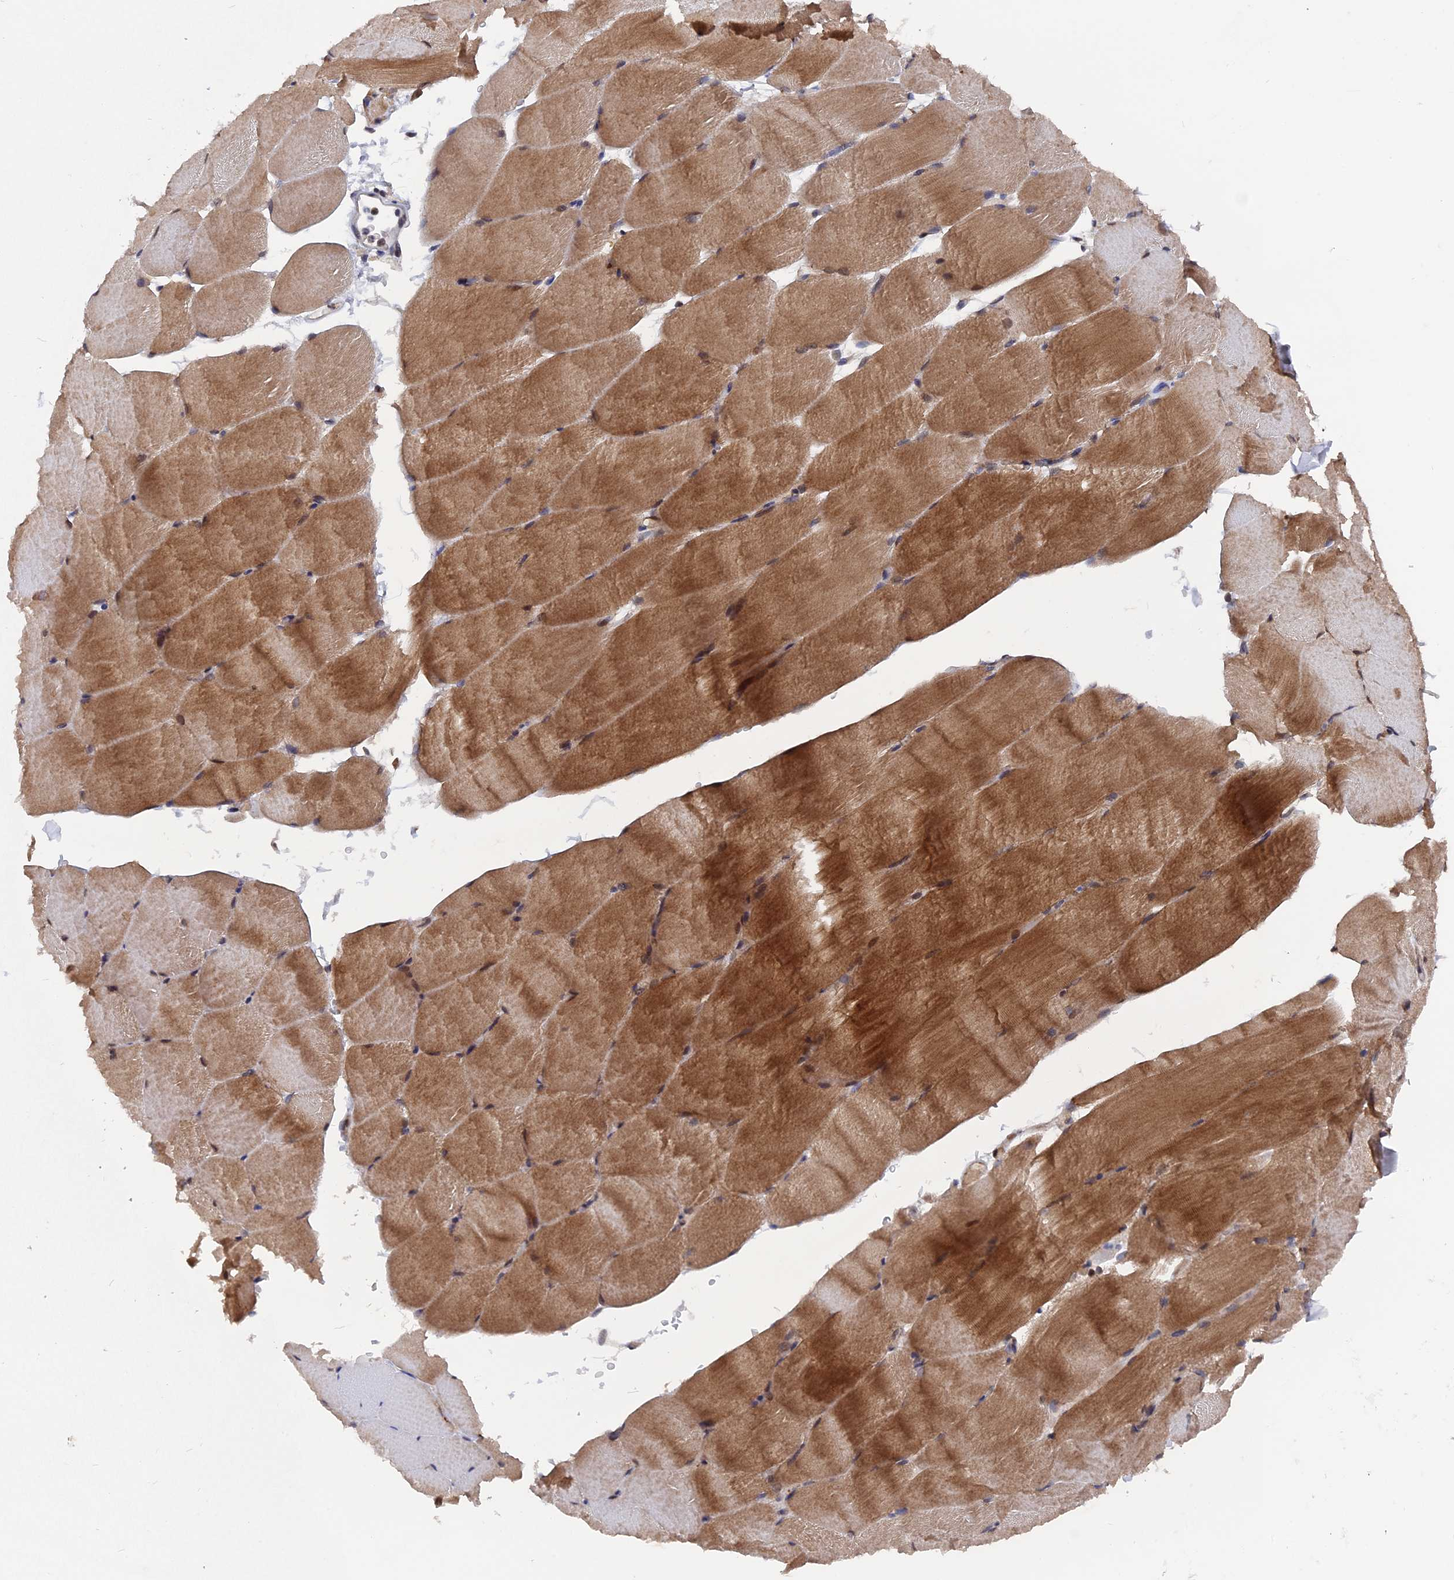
{"staining": {"intensity": "moderate", "quantity": "25%-75%", "location": "cytoplasmic/membranous"}, "tissue": "skeletal muscle", "cell_type": "Myocytes", "image_type": "normal", "snomed": [{"axis": "morphology", "description": "Normal tissue, NOS"}, {"axis": "topography", "description": "Skeletal muscle"}, {"axis": "topography", "description": "Parathyroid gland"}], "caption": "Immunohistochemical staining of benign human skeletal muscle displays 25%-75% levels of moderate cytoplasmic/membranous protein expression in approximately 25%-75% of myocytes.", "gene": "NOSIP", "patient": {"sex": "female", "age": 37}}